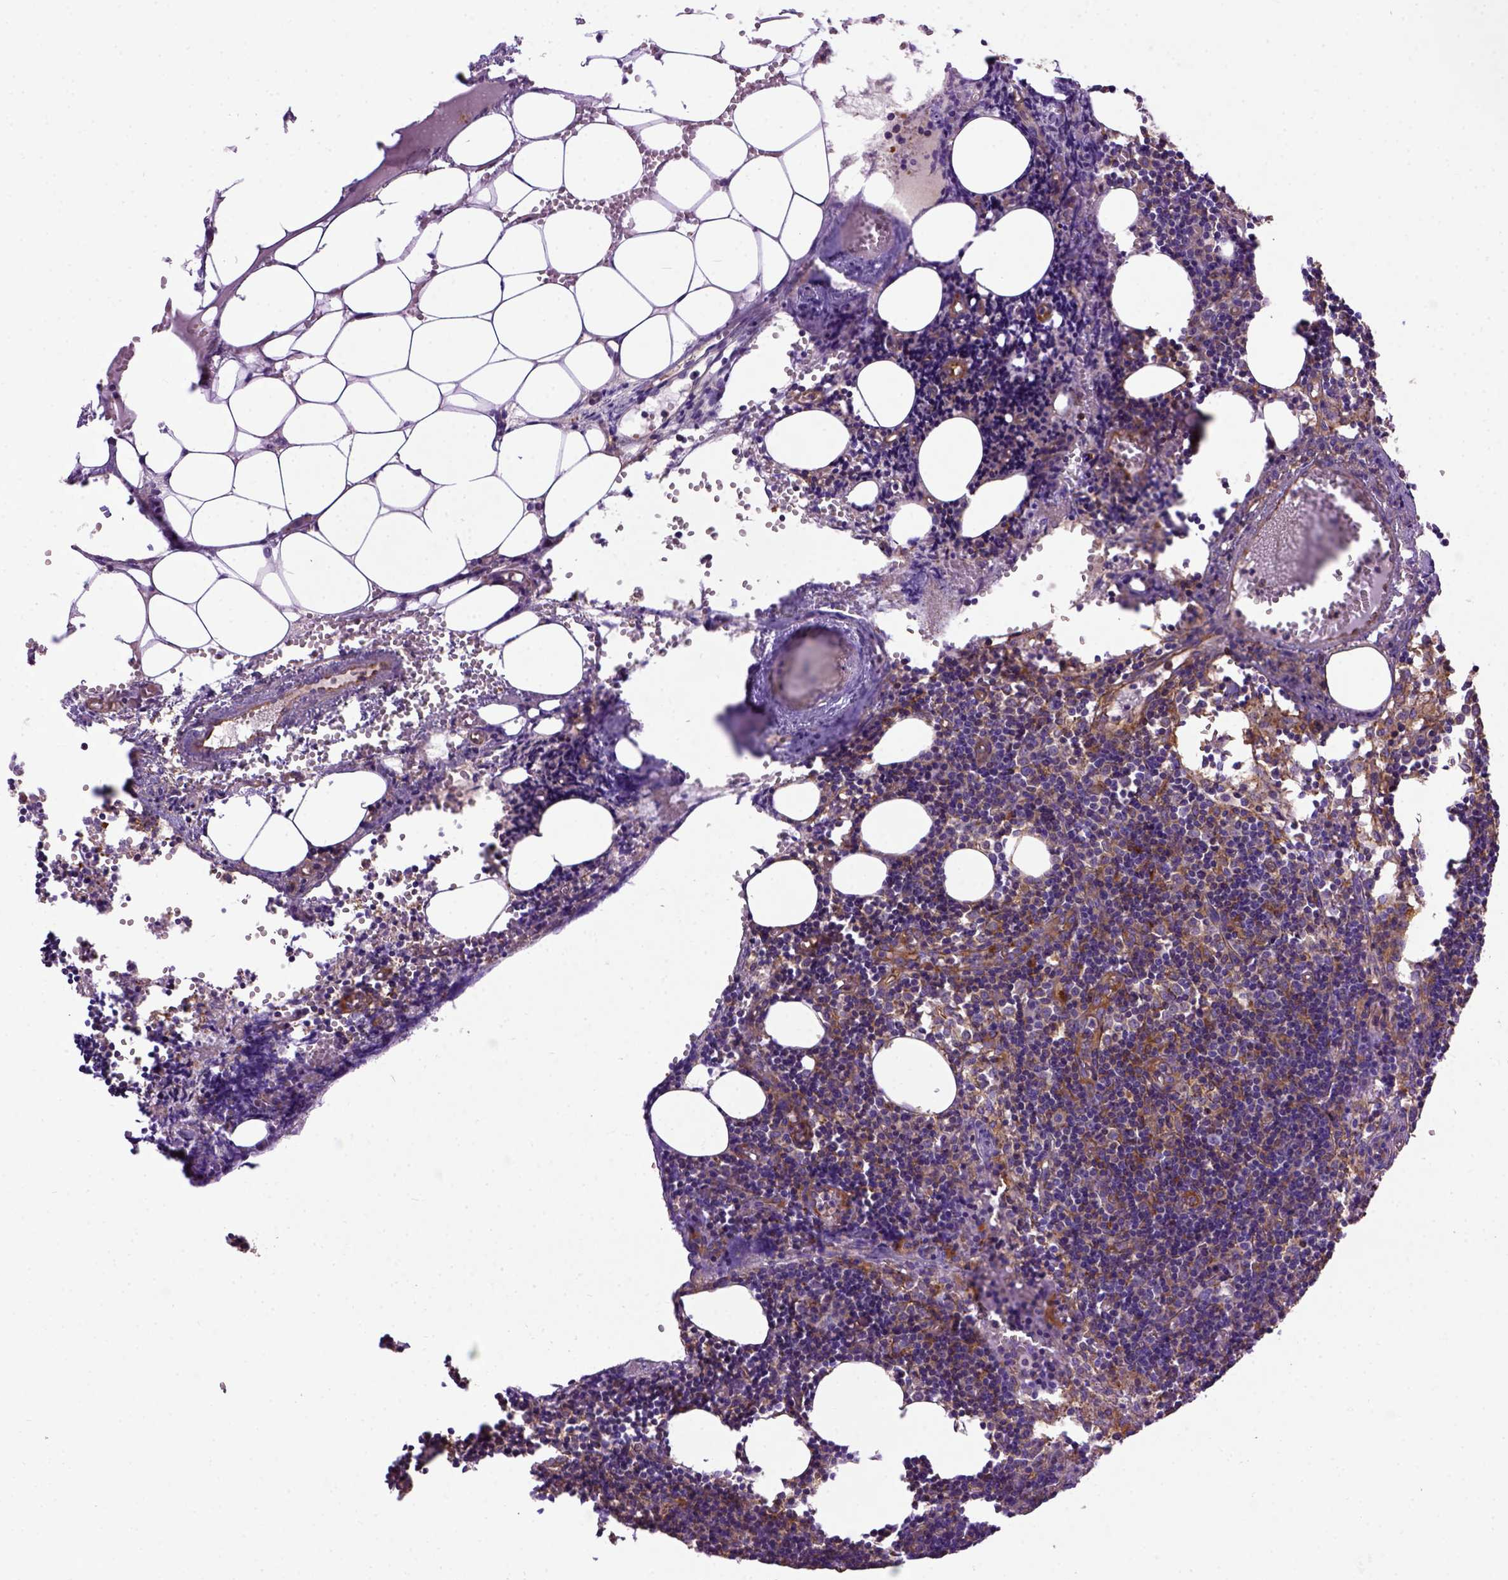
{"staining": {"intensity": "weak", "quantity": "25%-75%", "location": "cytoplasmic/membranous"}, "tissue": "lymph node", "cell_type": "Germinal center cells", "image_type": "normal", "snomed": [{"axis": "morphology", "description": "Normal tissue, NOS"}, {"axis": "topography", "description": "Lymph node"}], "caption": "This image demonstrates immunohistochemistry staining of normal lymph node, with low weak cytoplasmic/membranous staining in approximately 25%-75% of germinal center cells.", "gene": "MVP", "patient": {"sex": "female", "age": 41}}